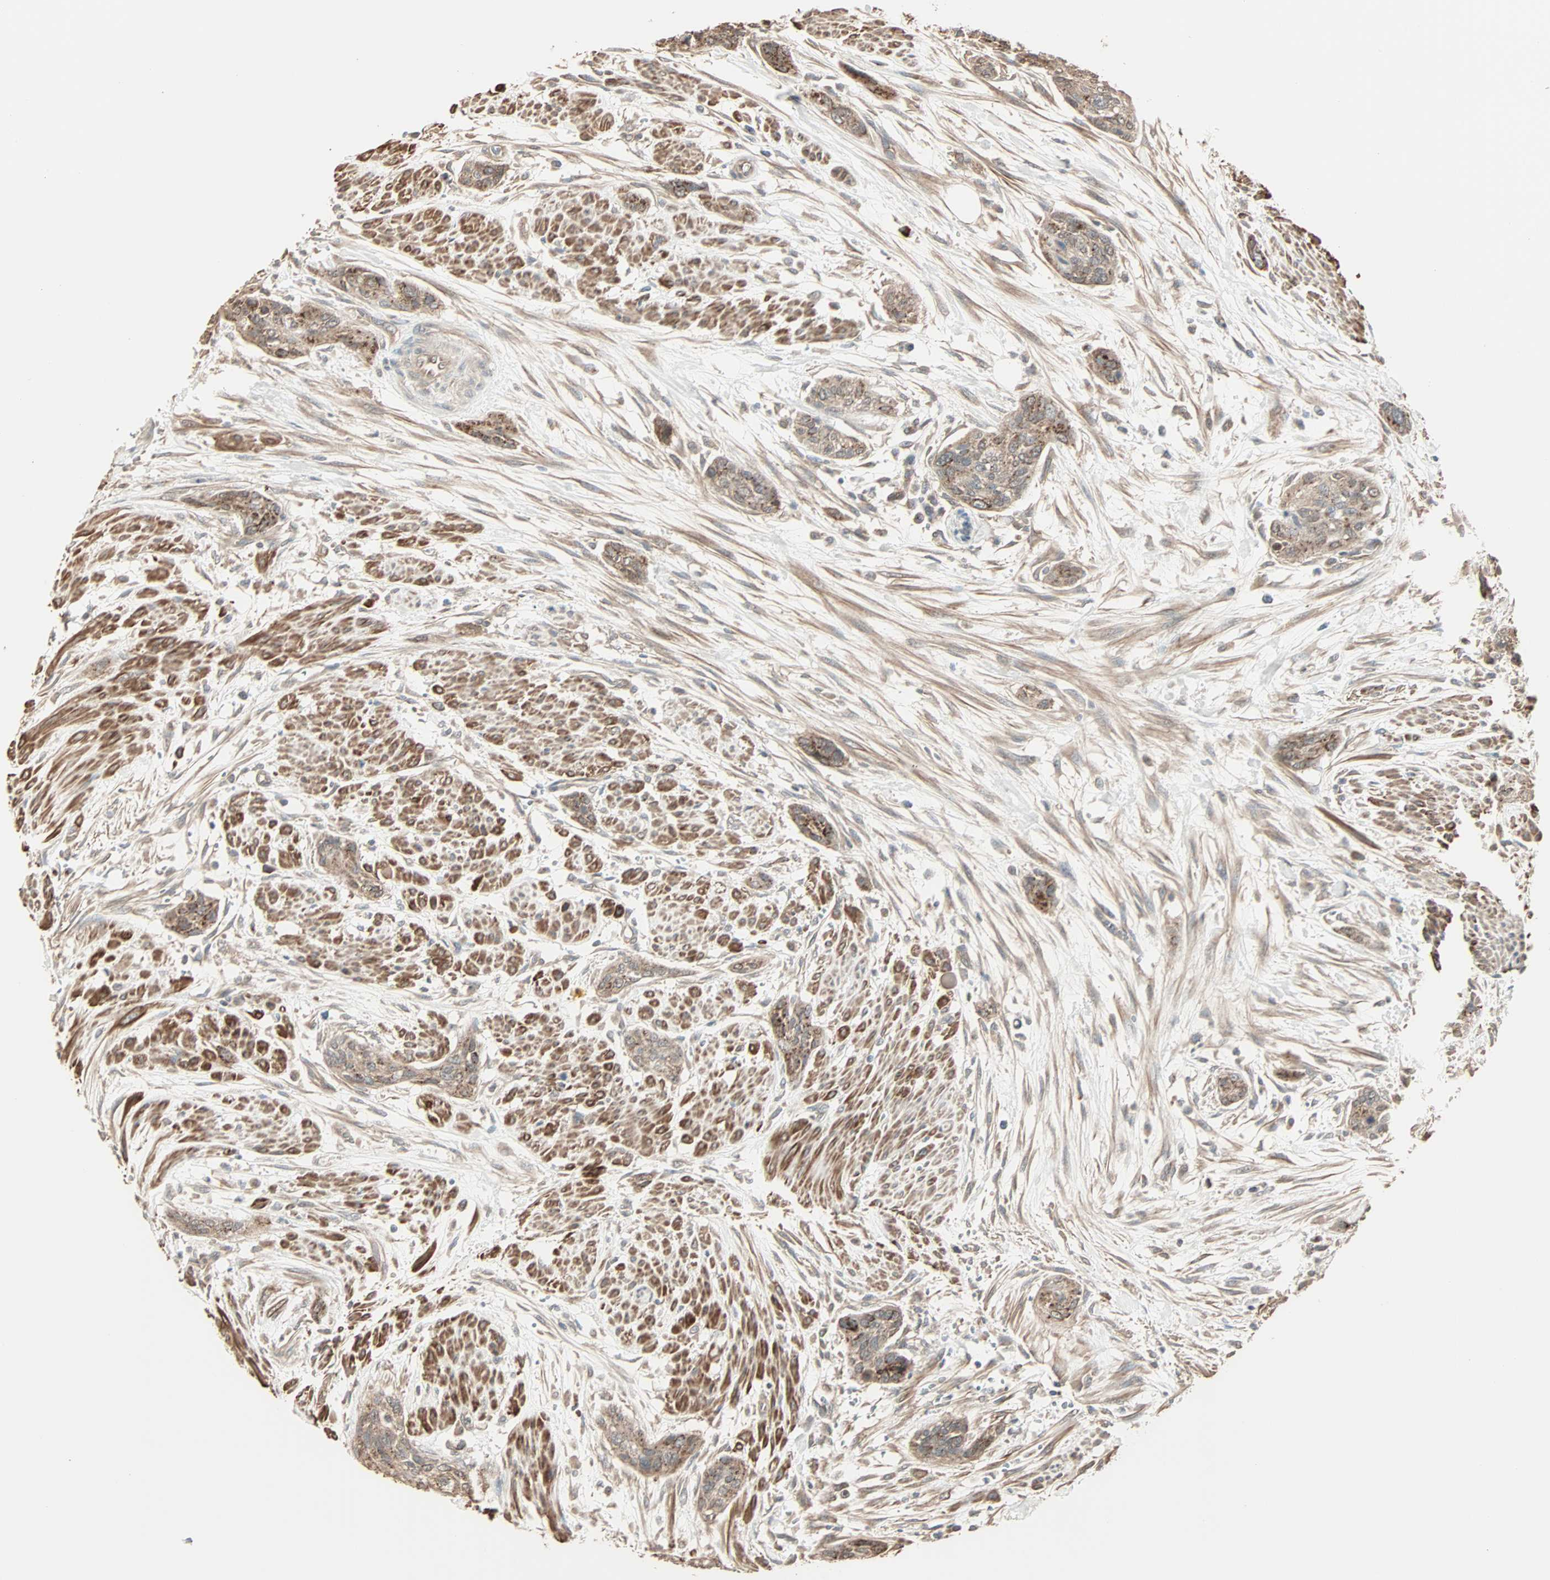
{"staining": {"intensity": "moderate", "quantity": ">75%", "location": "cytoplasmic/membranous"}, "tissue": "urothelial cancer", "cell_type": "Tumor cells", "image_type": "cancer", "snomed": [{"axis": "morphology", "description": "Urothelial carcinoma, High grade"}, {"axis": "topography", "description": "Urinary bladder"}], "caption": "The image demonstrates staining of high-grade urothelial carcinoma, revealing moderate cytoplasmic/membranous protein staining (brown color) within tumor cells.", "gene": "GALNT3", "patient": {"sex": "male", "age": 35}}